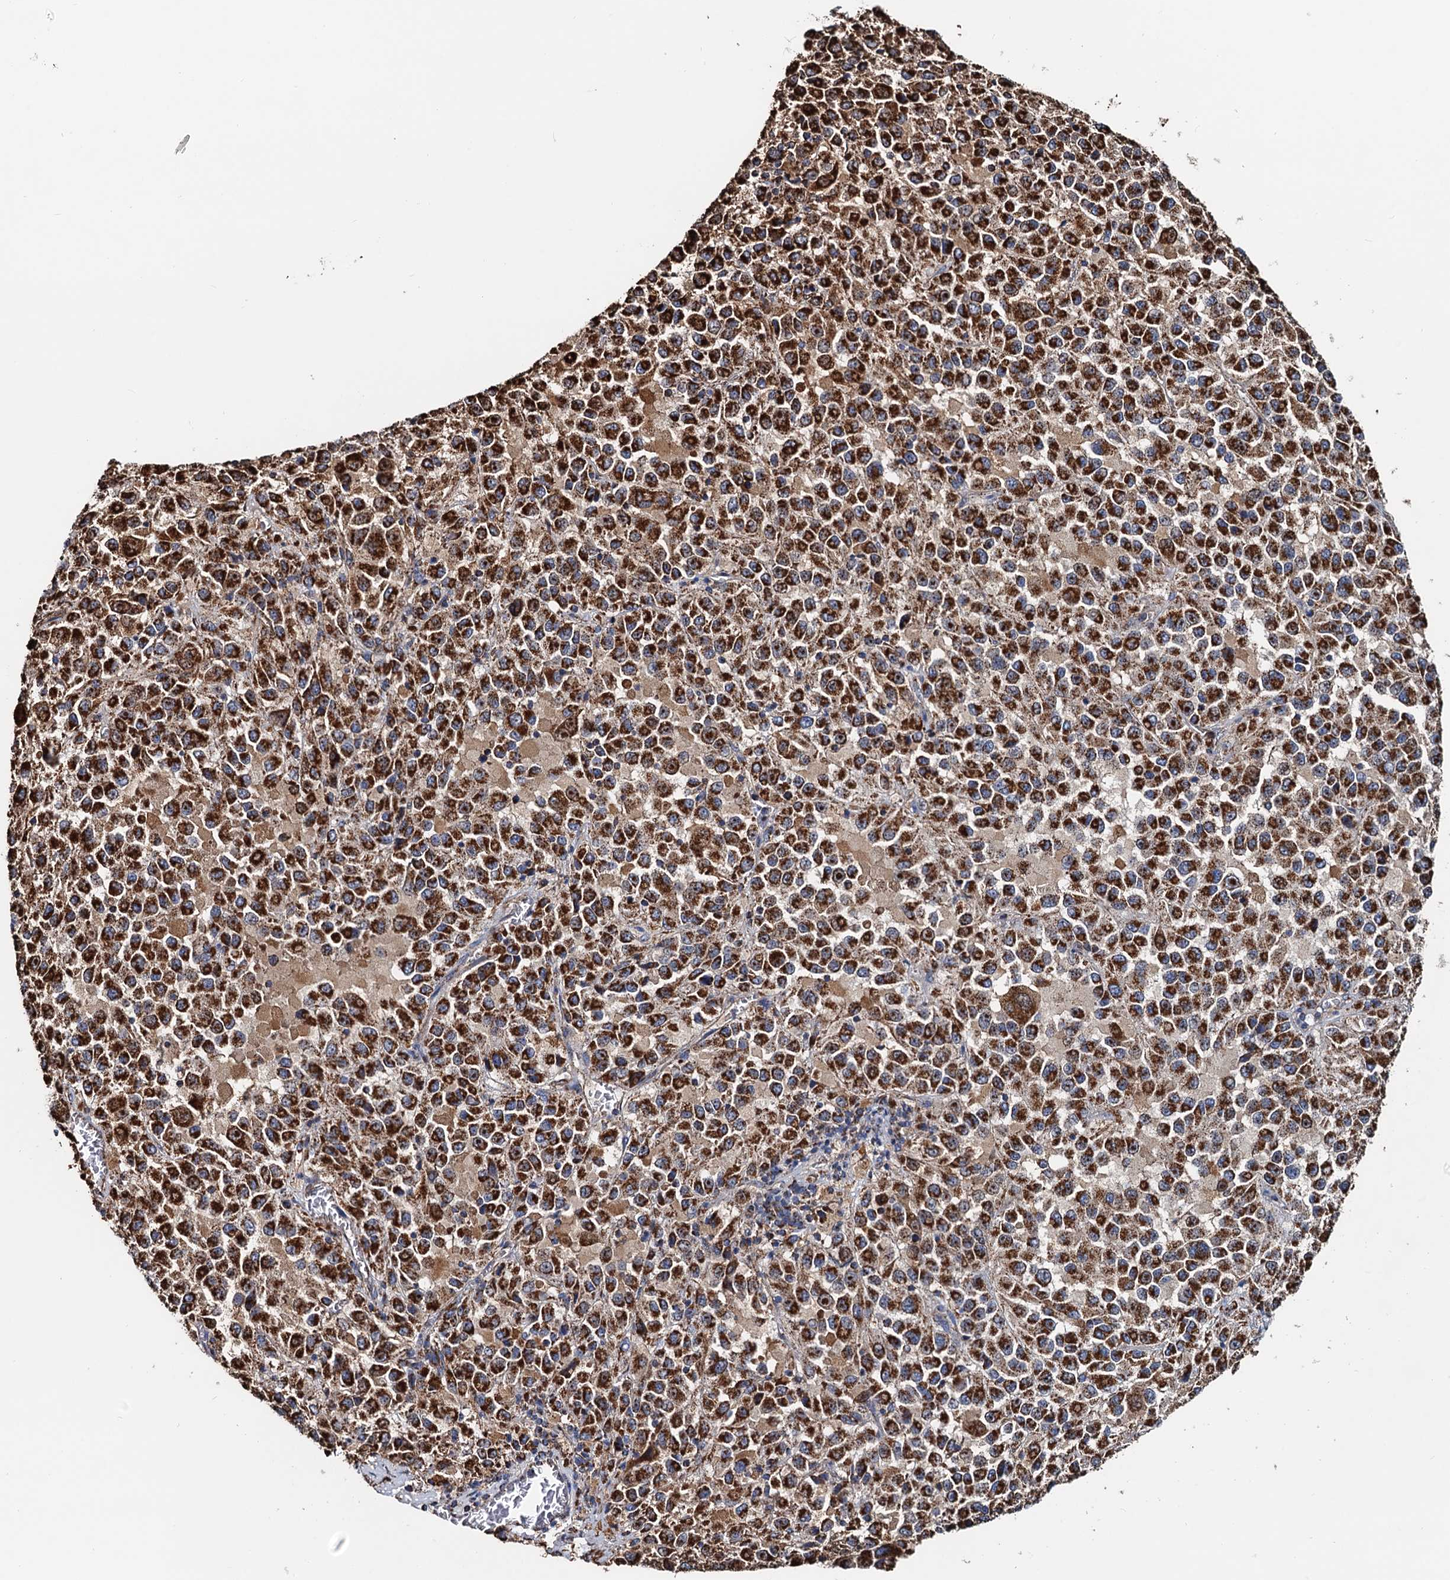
{"staining": {"intensity": "strong", "quantity": ">75%", "location": "cytoplasmic/membranous"}, "tissue": "melanoma", "cell_type": "Tumor cells", "image_type": "cancer", "snomed": [{"axis": "morphology", "description": "Malignant melanoma, Metastatic site"}, {"axis": "topography", "description": "Lung"}], "caption": "High-magnification brightfield microscopy of malignant melanoma (metastatic site) stained with DAB (3,3'-diaminobenzidine) (brown) and counterstained with hematoxylin (blue). tumor cells exhibit strong cytoplasmic/membranous staining is identified in approximately>75% of cells.", "gene": "AAGAB", "patient": {"sex": "male", "age": 64}}